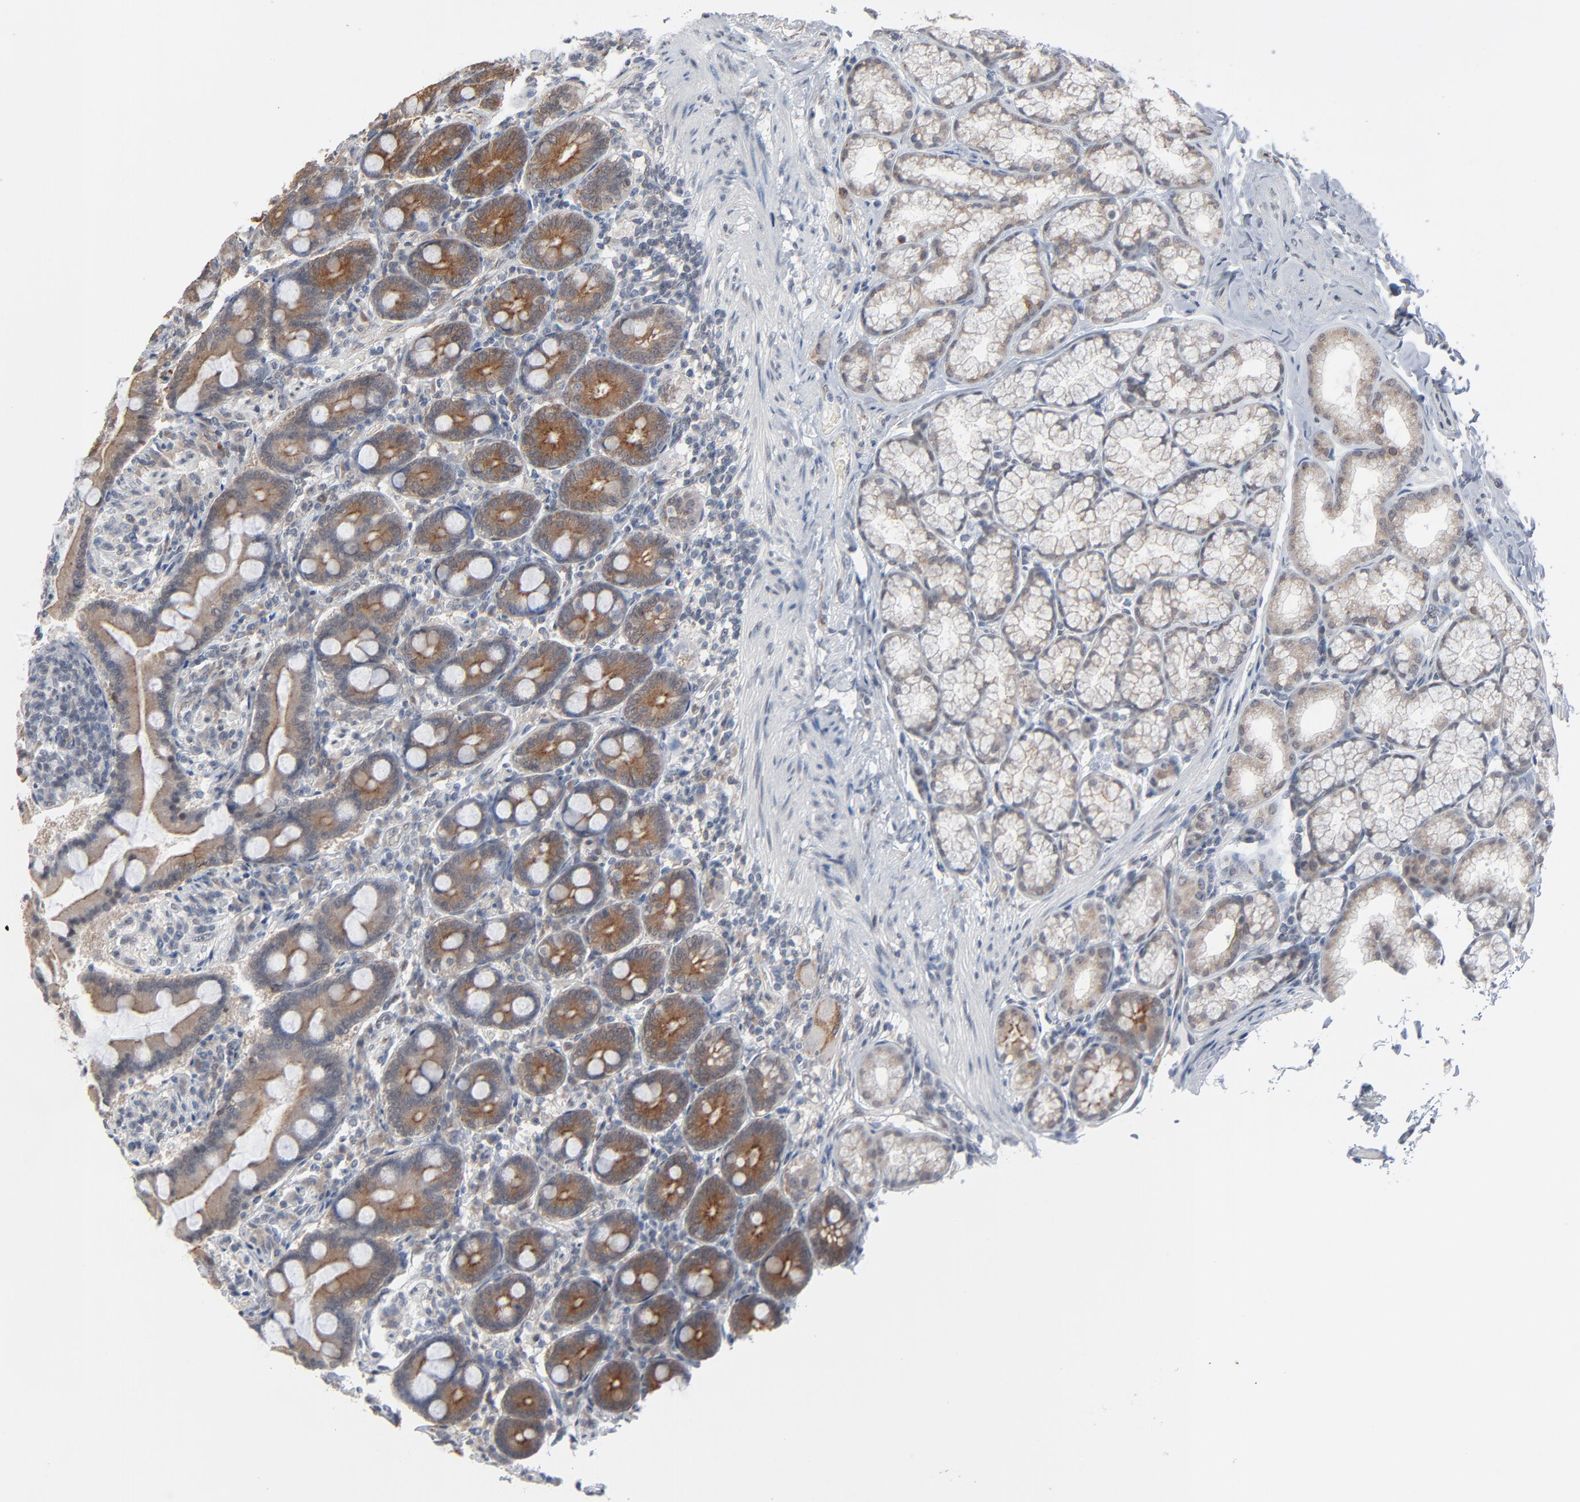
{"staining": {"intensity": "moderate", "quantity": ">75%", "location": "cytoplasmic/membranous"}, "tissue": "duodenum", "cell_type": "Glandular cells", "image_type": "normal", "snomed": [{"axis": "morphology", "description": "Normal tissue, NOS"}, {"axis": "topography", "description": "Duodenum"}], "caption": "Immunohistochemistry image of benign duodenum: duodenum stained using immunohistochemistry (IHC) exhibits medium levels of moderate protein expression localized specifically in the cytoplasmic/membranous of glandular cells, appearing as a cytoplasmic/membranous brown color.", "gene": "ITPR3", "patient": {"sex": "female", "age": 64}}